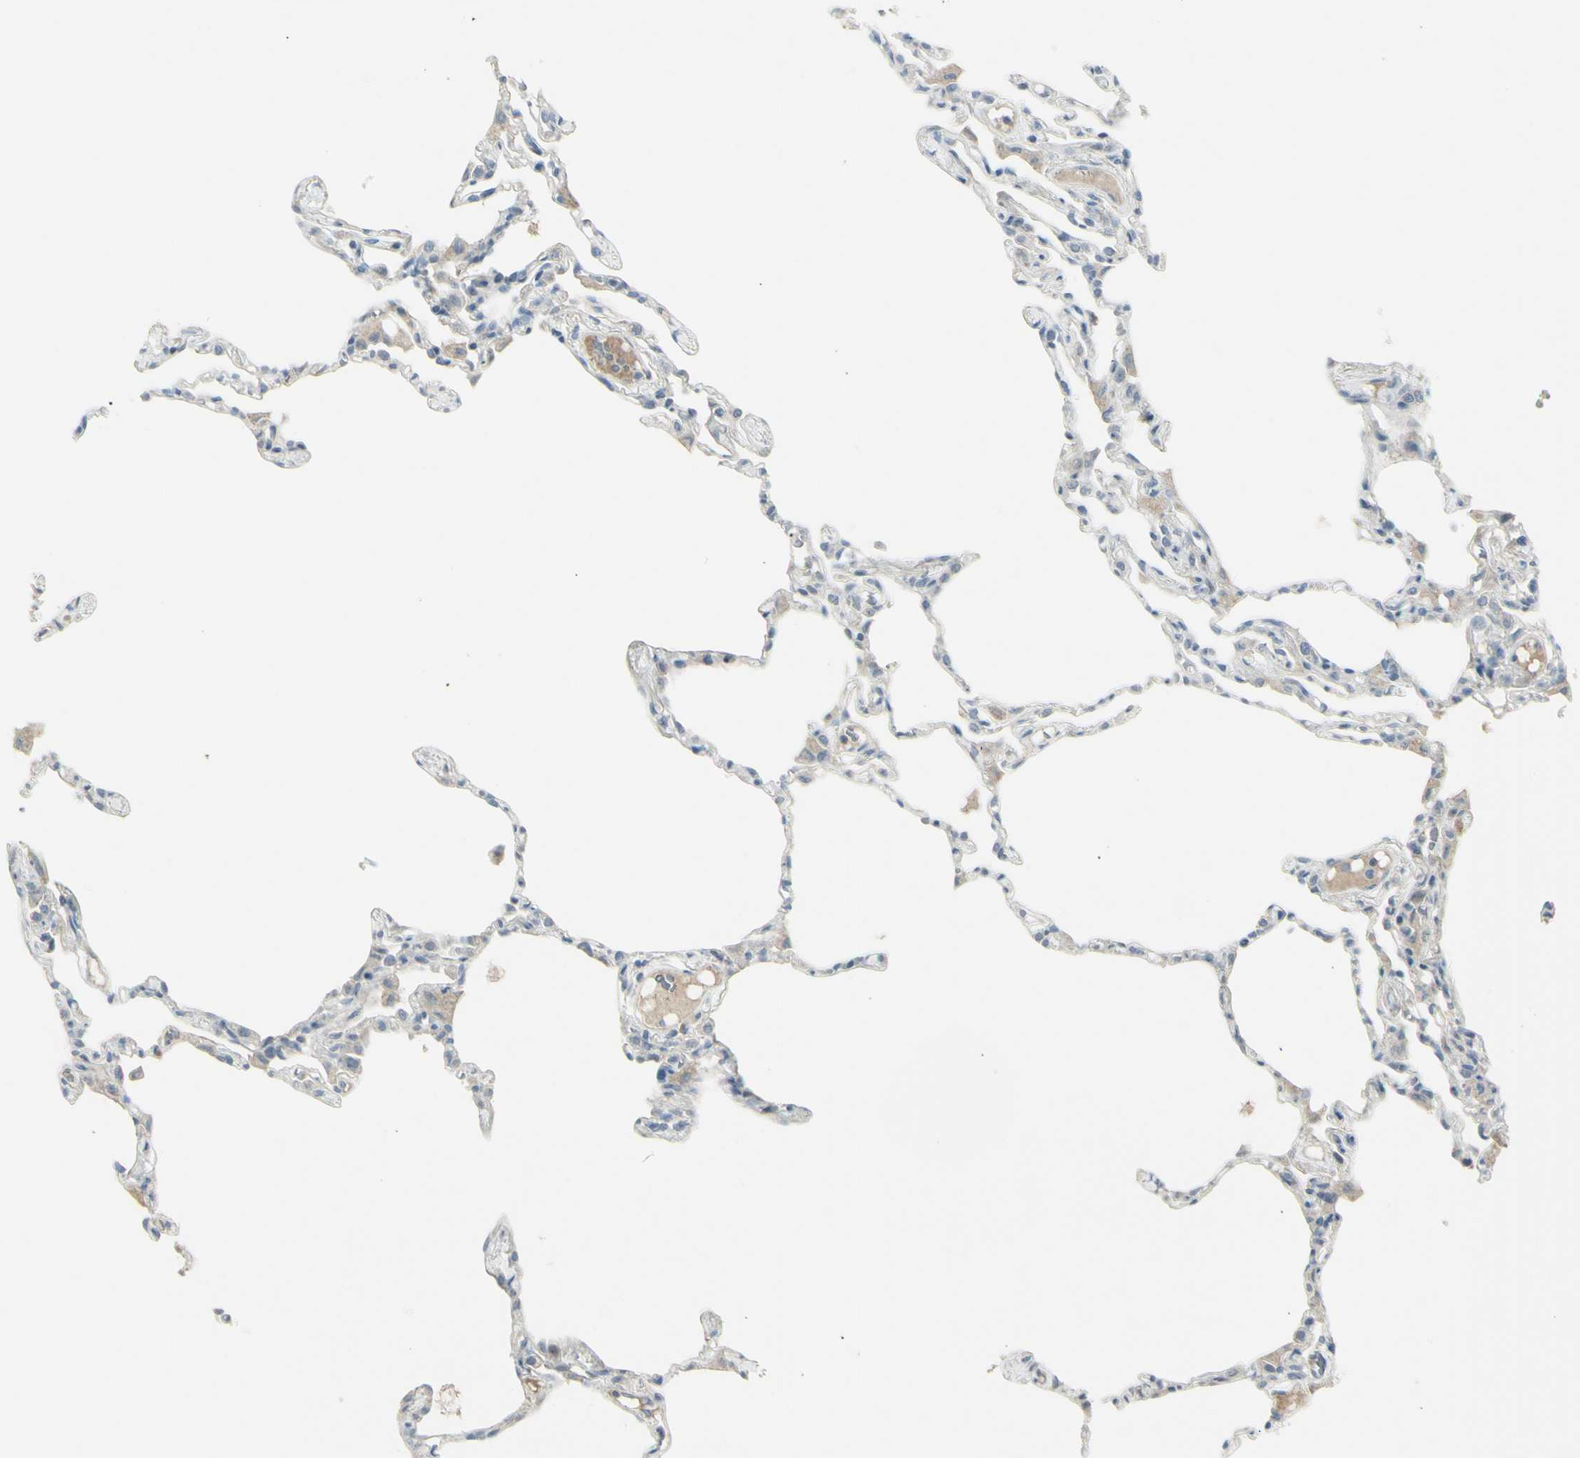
{"staining": {"intensity": "negative", "quantity": "none", "location": "none"}, "tissue": "lung", "cell_type": "Alveolar cells", "image_type": "normal", "snomed": [{"axis": "morphology", "description": "Normal tissue, NOS"}, {"axis": "topography", "description": "Lung"}], "caption": "The photomicrograph reveals no significant positivity in alveolar cells of lung.", "gene": "SH3GL2", "patient": {"sex": "female", "age": 49}}